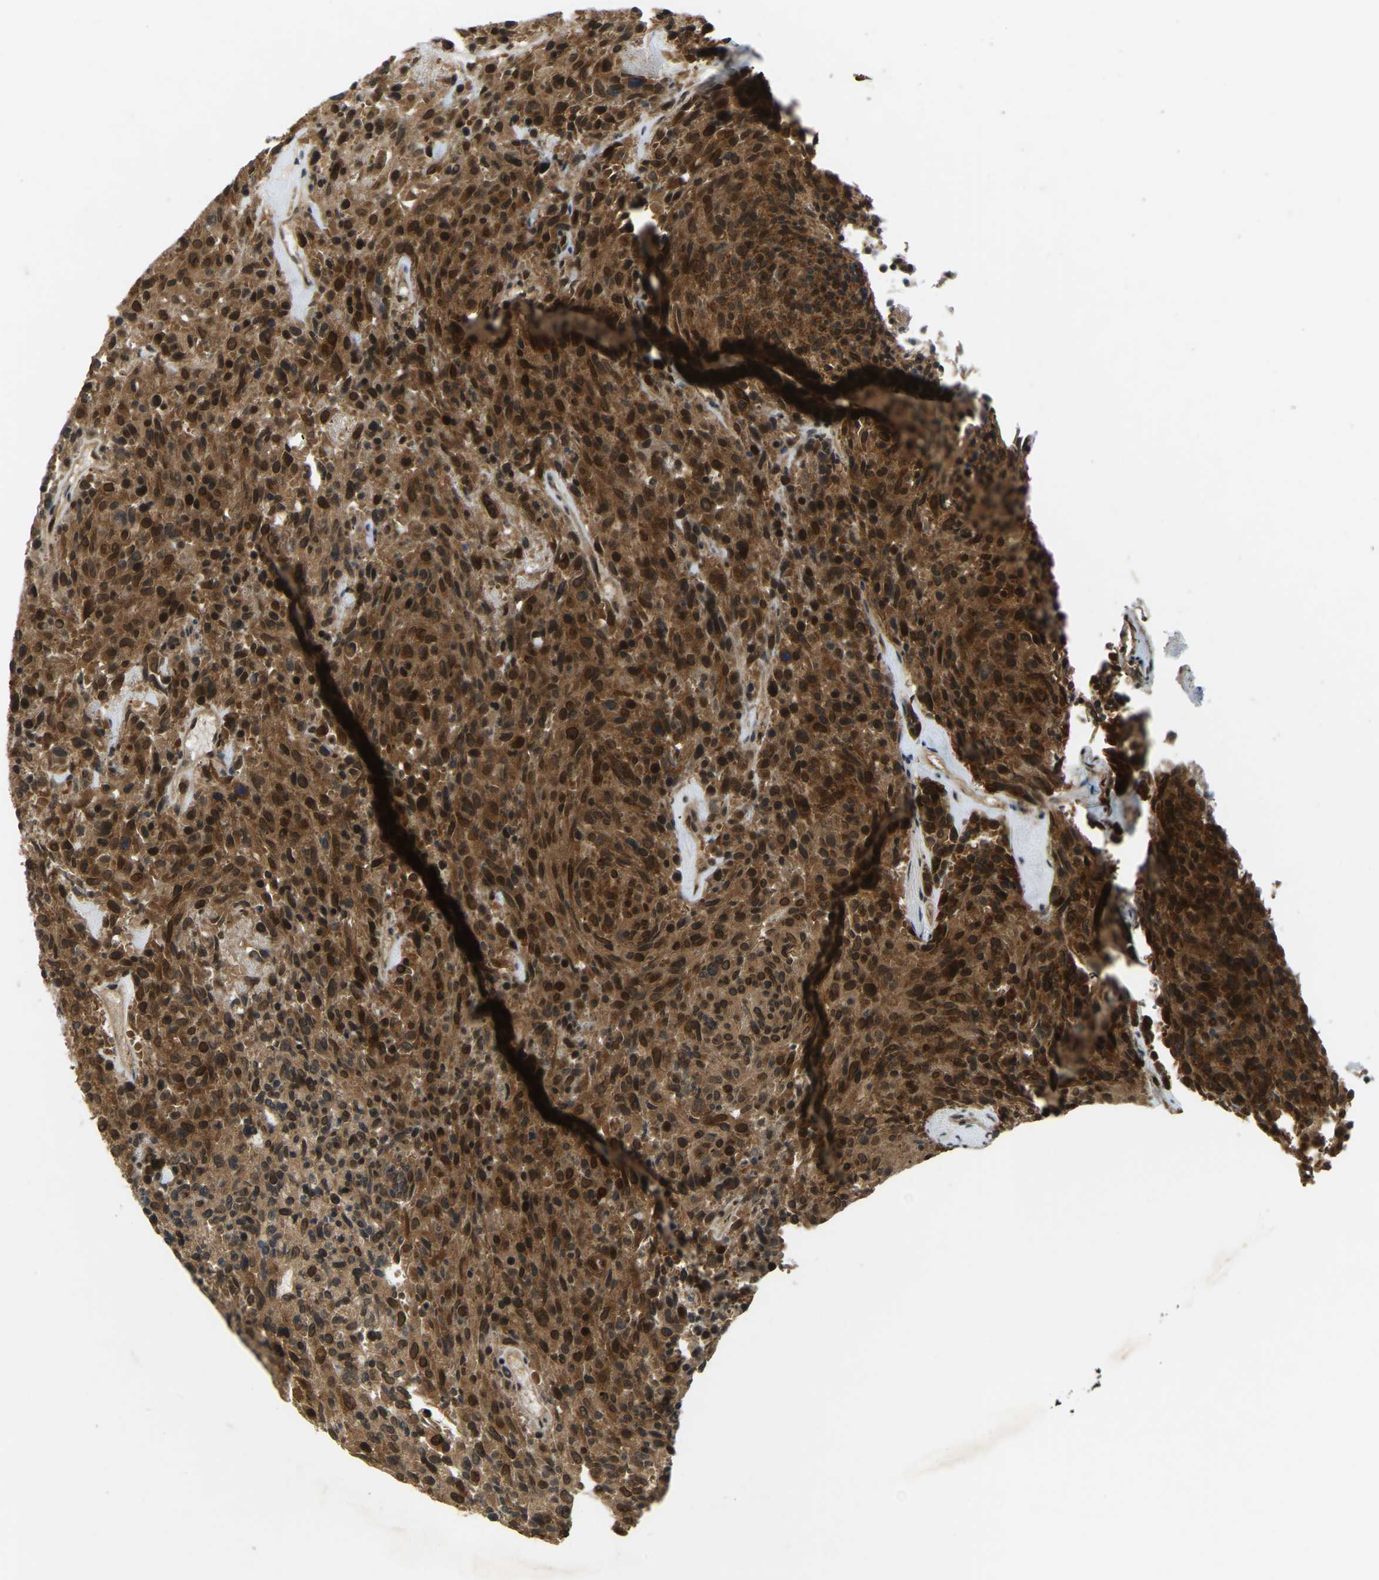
{"staining": {"intensity": "strong", "quantity": ">75%", "location": "cytoplasmic/membranous,nuclear"}, "tissue": "carcinoid", "cell_type": "Tumor cells", "image_type": "cancer", "snomed": [{"axis": "morphology", "description": "Carcinoid, malignant, NOS"}, {"axis": "topography", "description": "Pancreas"}], "caption": "About >75% of tumor cells in human malignant carcinoid reveal strong cytoplasmic/membranous and nuclear protein expression as visualized by brown immunohistochemical staining.", "gene": "SYNE1", "patient": {"sex": "female", "age": 54}}